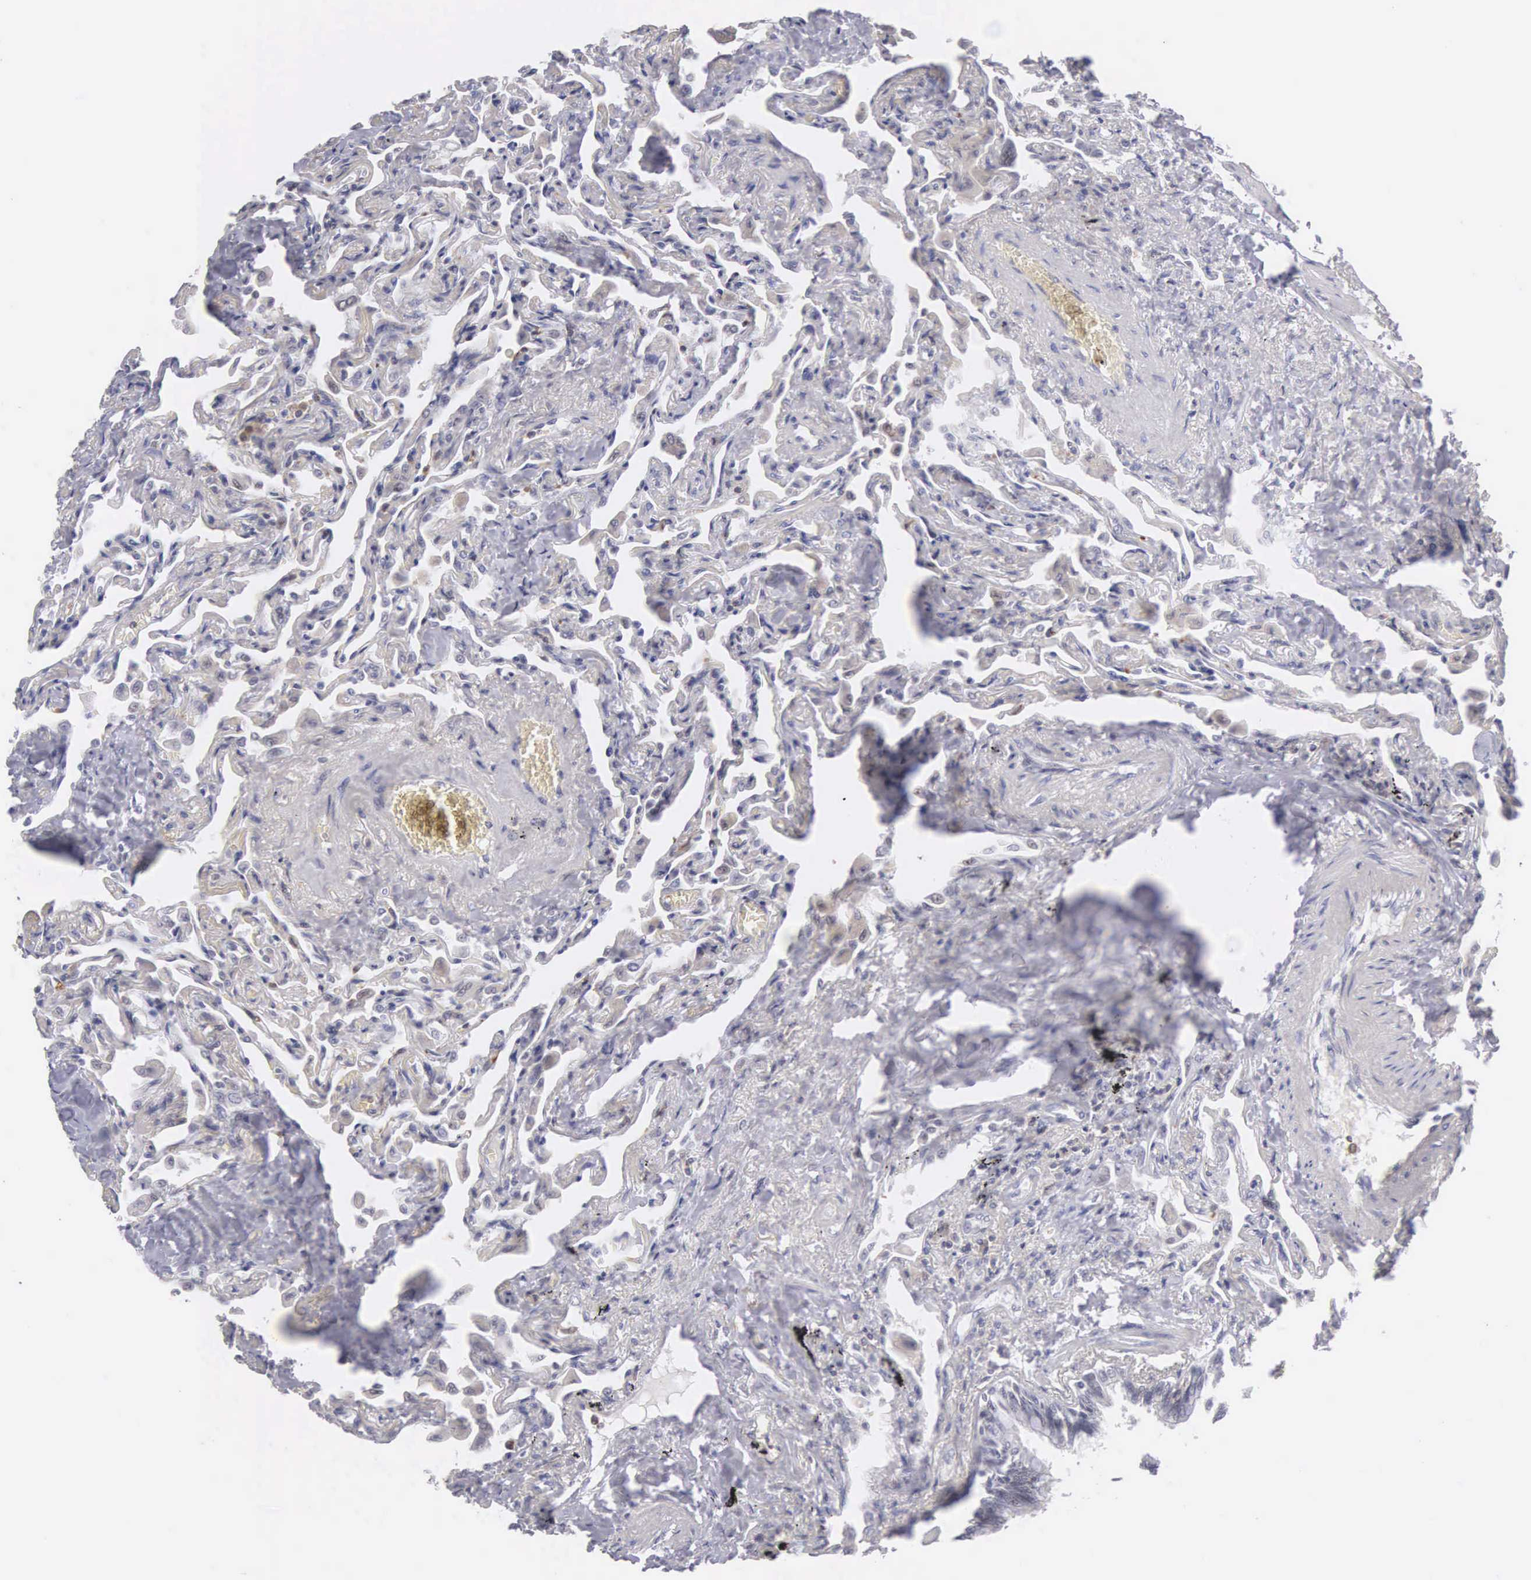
{"staining": {"intensity": "negative", "quantity": "none", "location": "none"}, "tissue": "lung", "cell_type": "Alveolar cells", "image_type": "normal", "snomed": [{"axis": "morphology", "description": "Normal tissue, NOS"}, {"axis": "topography", "description": "Lung"}], "caption": "Immunohistochemistry micrograph of unremarkable lung: lung stained with DAB (3,3'-diaminobenzidine) reveals no significant protein expression in alveolar cells. (Brightfield microscopy of DAB immunohistochemistry at high magnification).", "gene": "FAM47A", "patient": {"sex": "male", "age": 73}}